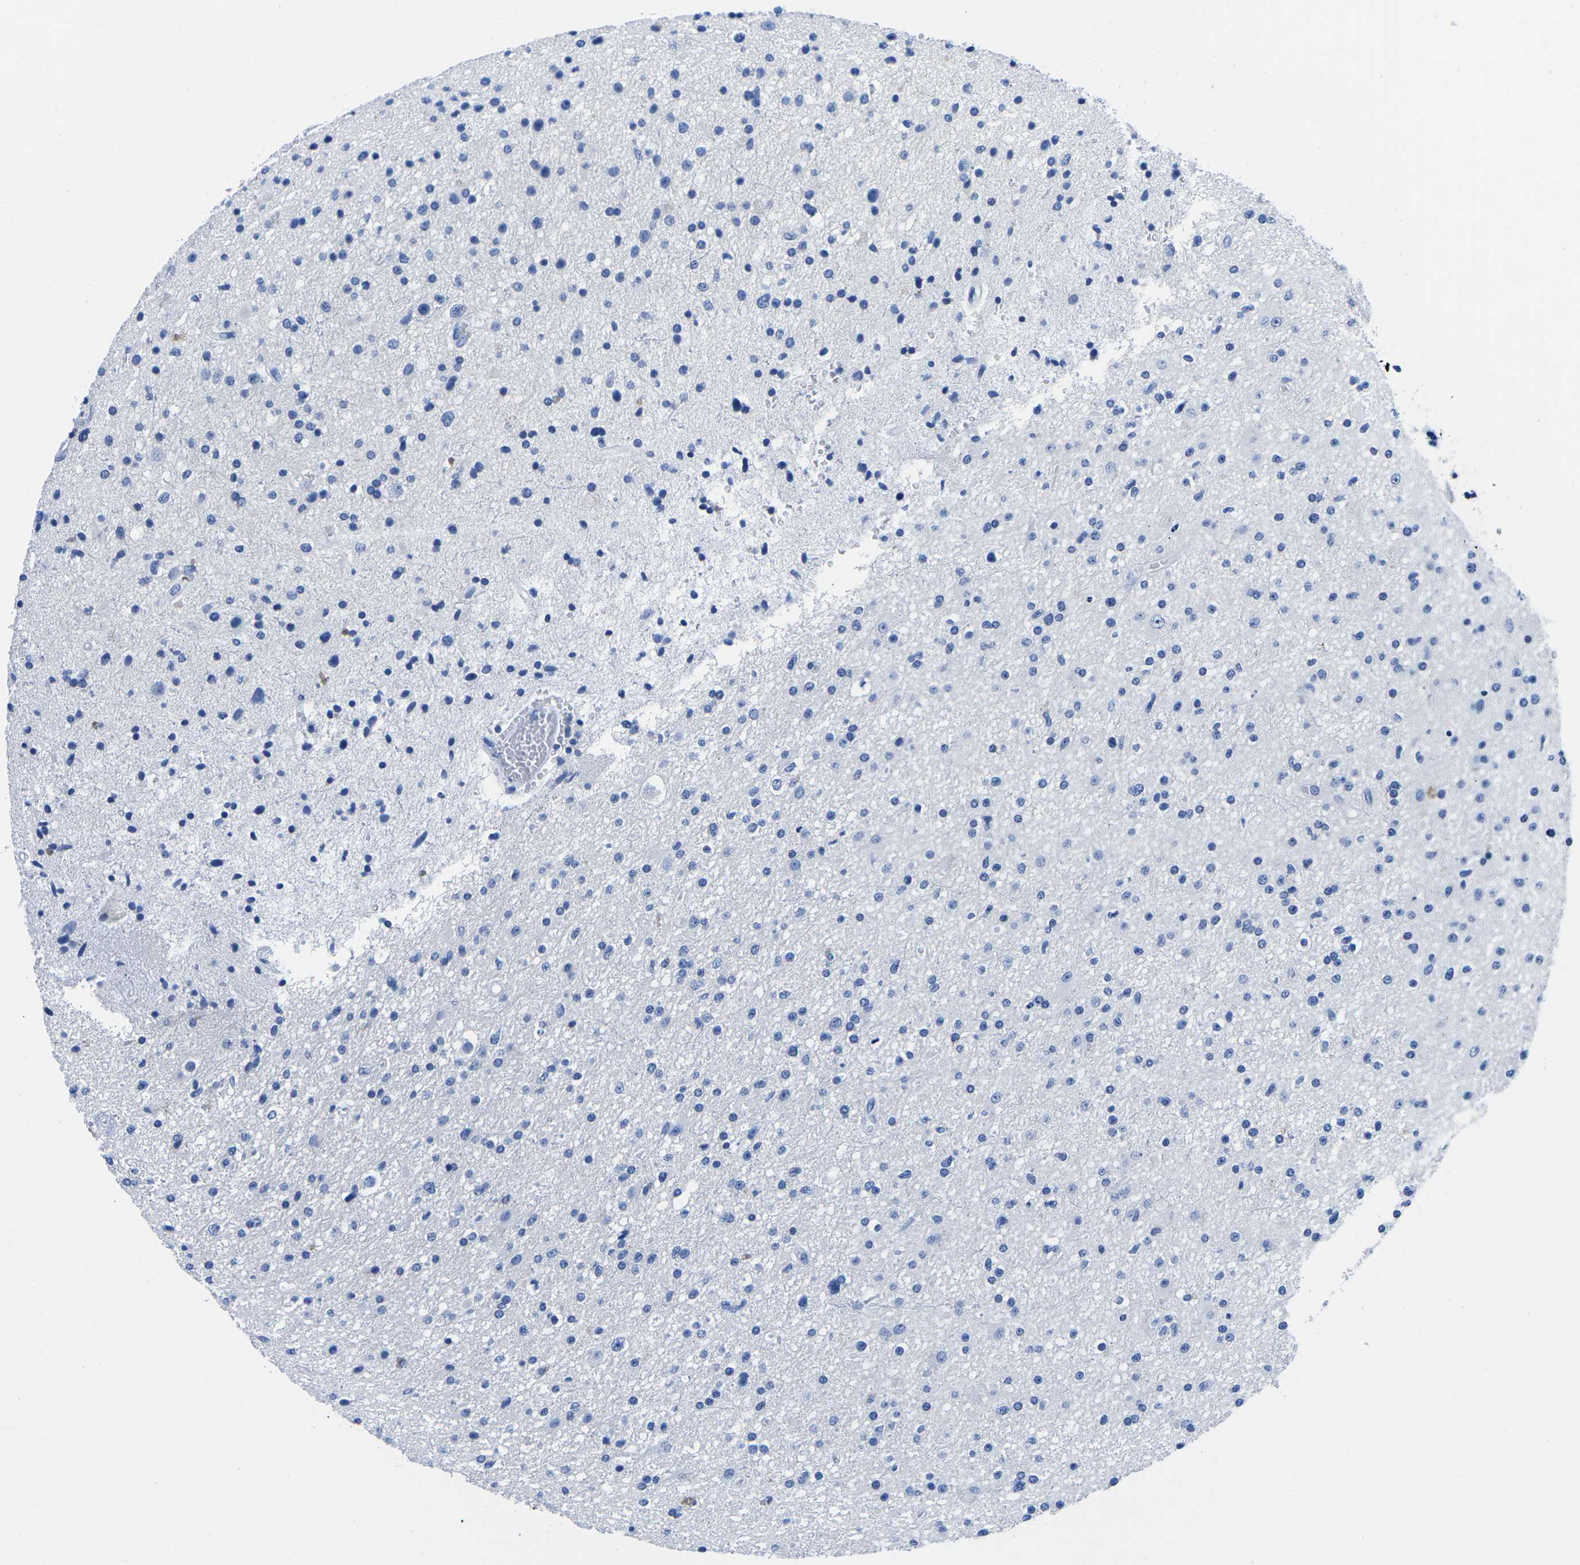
{"staining": {"intensity": "negative", "quantity": "none", "location": "none"}, "tissue": "glioma", "cell_type": "Tumor cells", "image_type": "cancer", "snomed": [{"axis": "morphology", "description": "Glioma, malignant, High grade"}, {"axis": "topography", "description": "Brain"}], "caption": "The IHC photomicrograph has no significant staining in tumor cells of glioma tissue. (DAB (3,3'-diaminobenzidine) immunohistochemistry (IHC), high magnification).", "gene": "CYP1A2", "patient": {"sex": "male", "age": 33}}